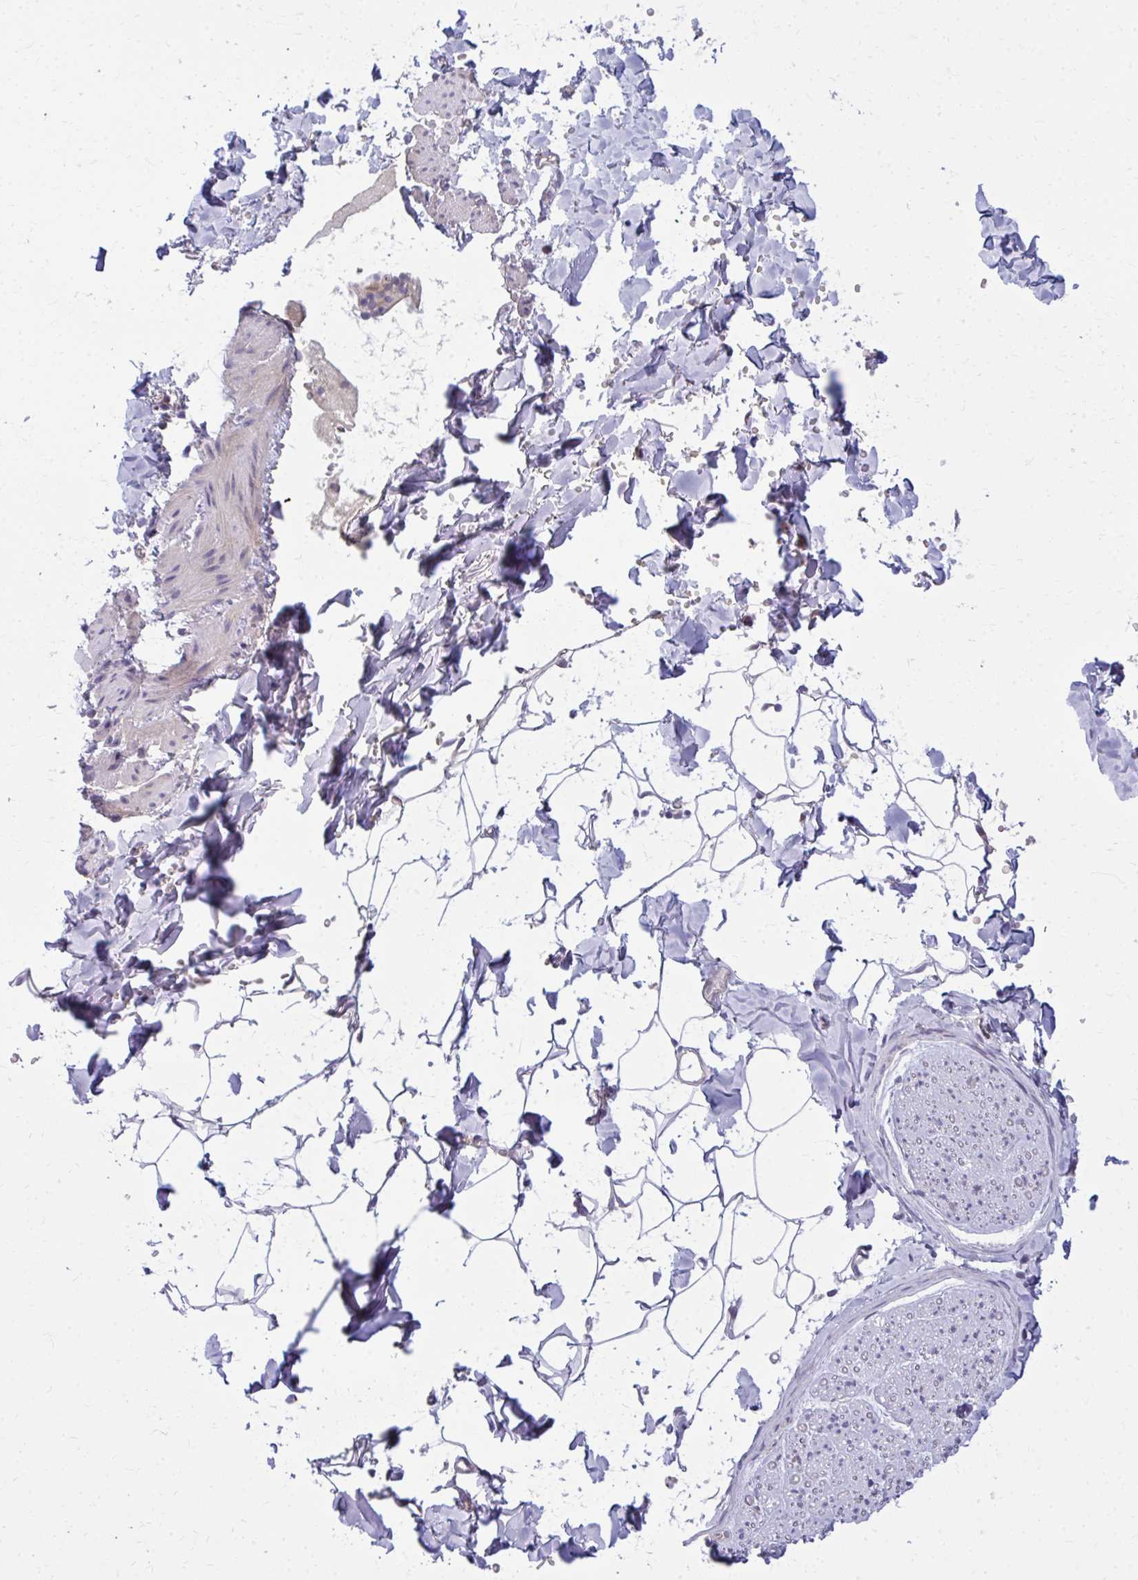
{"staining": {"intensity": "negative", "quantity": "none", "location": "none"}, "tissue": "adipose tissue", "cell_type": "Adipocytes", "image_type": "normal", "snomed": [{"axis": "morphology", "description": "Normal tissue, NOS"}, {"axis": "topography", "description": "Cartilage tissue"}, {"axis": "topography", "description": "Bronchus"}, {"axis": "topography", "description": "Peripheral nerve tissue"}], "caption": "Micrograph shows no protein staining in adipocytes of normal adipose tissue. (Brightfield microscopy of DAB IHC at high magnification).", "gene": "CEMP1", "patient": {"sex": "female", "age": 59}}